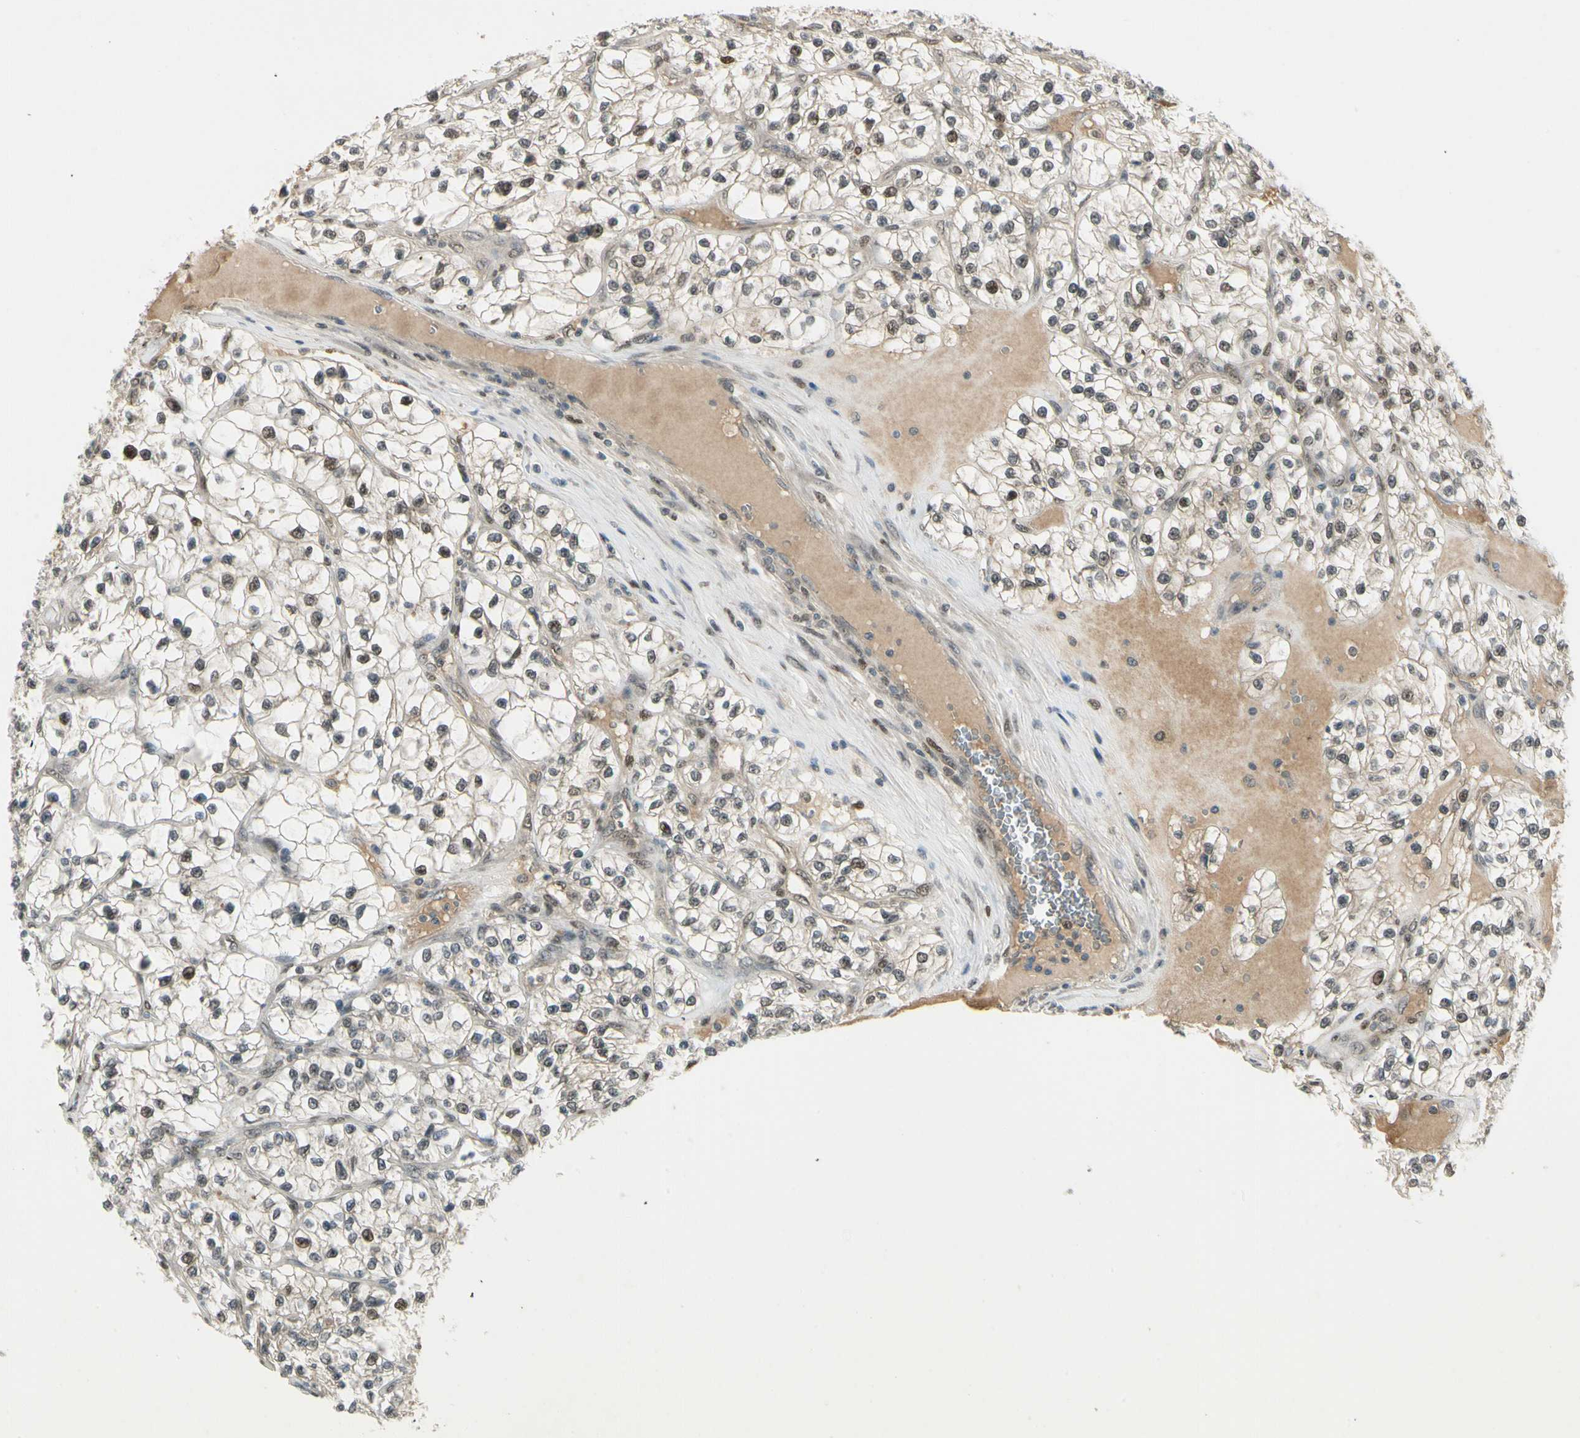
{"staining": {"intensity": "moderate", "quantity": "25%-75%", "location": "nuclear"}, "tissue": "renal cancer", "cell_type": "Tumor cells", "image_type": "cancer", "snomed": [{"axis": "morphology", "description": "Adenocarcinoma, NOS"}, {"axis": "topography", "description": "Kidney"}], "caption": "A photomicrograph showing moderate nuclear staining in approximately 25%-75% of tumor cells in renal adenocarcinoma, as visualized by brown immunohistochemical staining.", "gene": "GTF3A", "patient": {"sex": "female", "age": 57}}